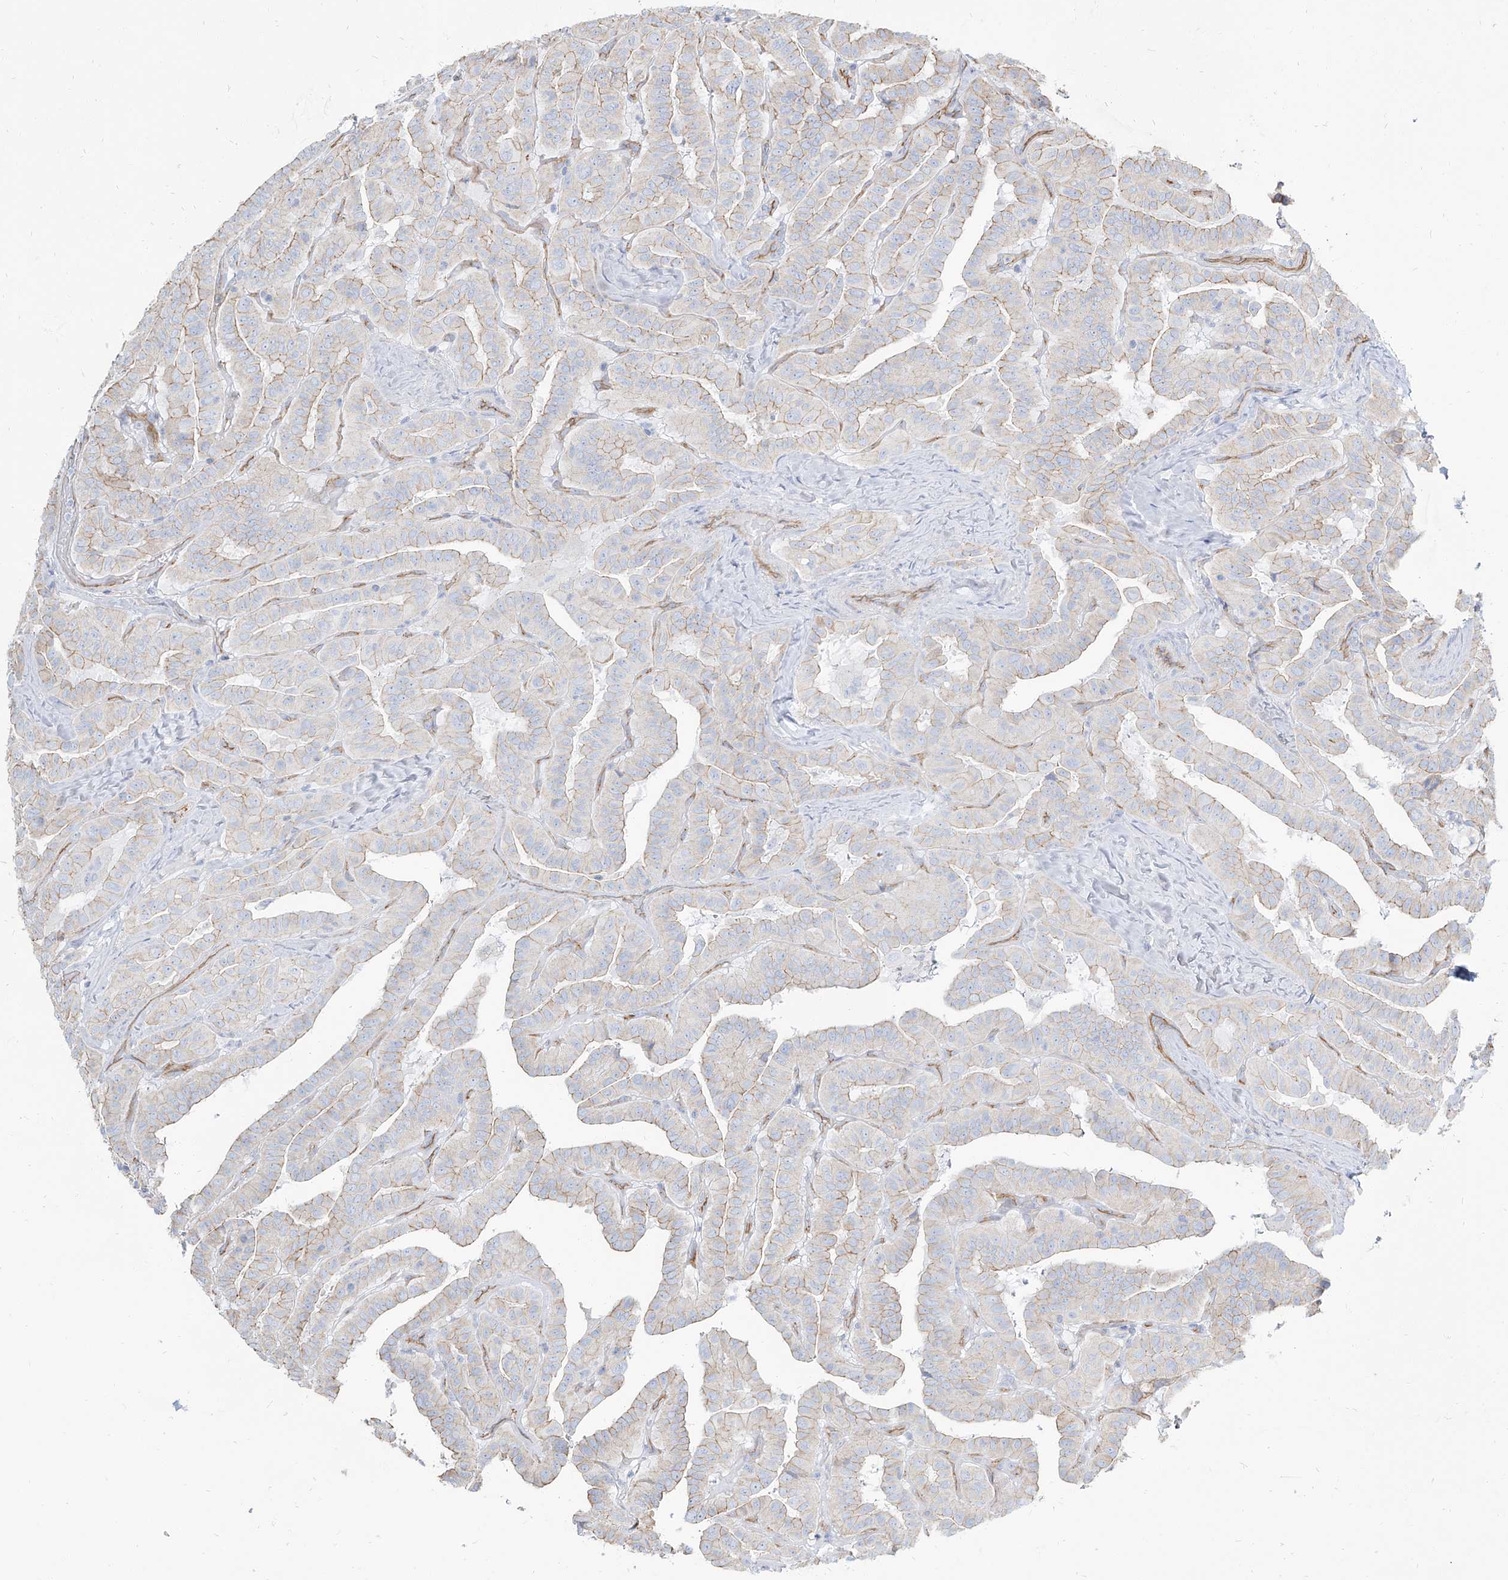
{"staining": {"intensity": "weak", "quantity": "25%-75%", "location": "cytoplasmic/membranous"}, "tissue": "thyroid cancer", "cell_type": "Tumor cells", "image_type": "cancer", "snomed": [{"axis": "morphology", "description": "Papillary adenocarcinoma, NOS"}, {"axis": "topography", "description": "Thyroid gland"}], "caption": "This is an image of IHC staining of thyroid cancer, which shows weak expression in the cytoplasmic/membranous of tumor cells.", "gene": "TXLNB", "patient": {"sex": "male", "age": 77}}